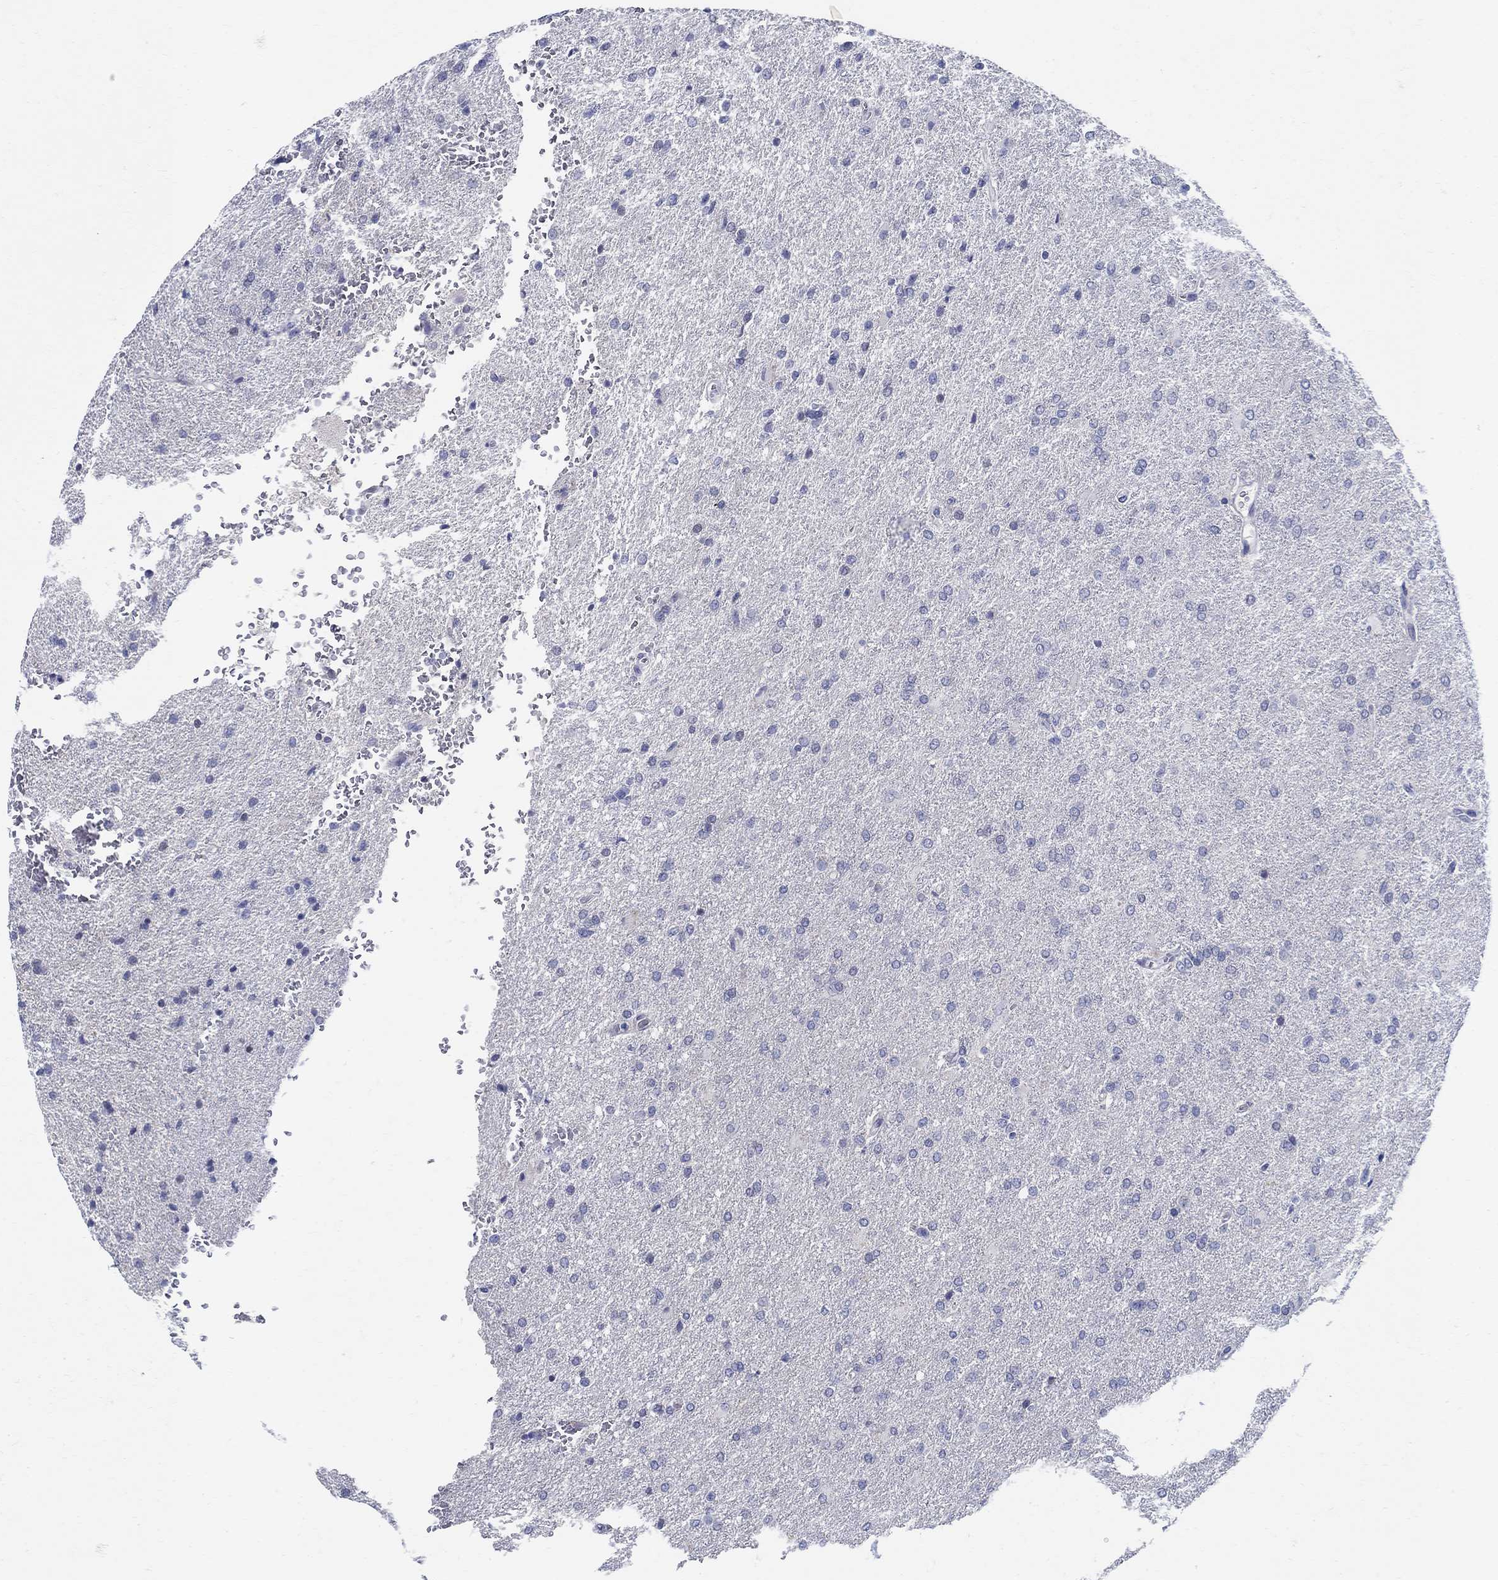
{"staining": {"intensity": "negative", "quantity": "none", "location": "none"}, "tissue": "glioma", "cell_type": "Tumor cells", "image_type": "cancer", "snomed": [{"axis": "morphology", "description": "Glioma, malignant, High grade"}, {"axis": "topography", "description": "Brain"}], "caption": "Histopathology image shows no protein positivity in tumor cells of glioma tissue.", "gene": "CRYGD", "patient": {"sex": "male", "age": 68}}